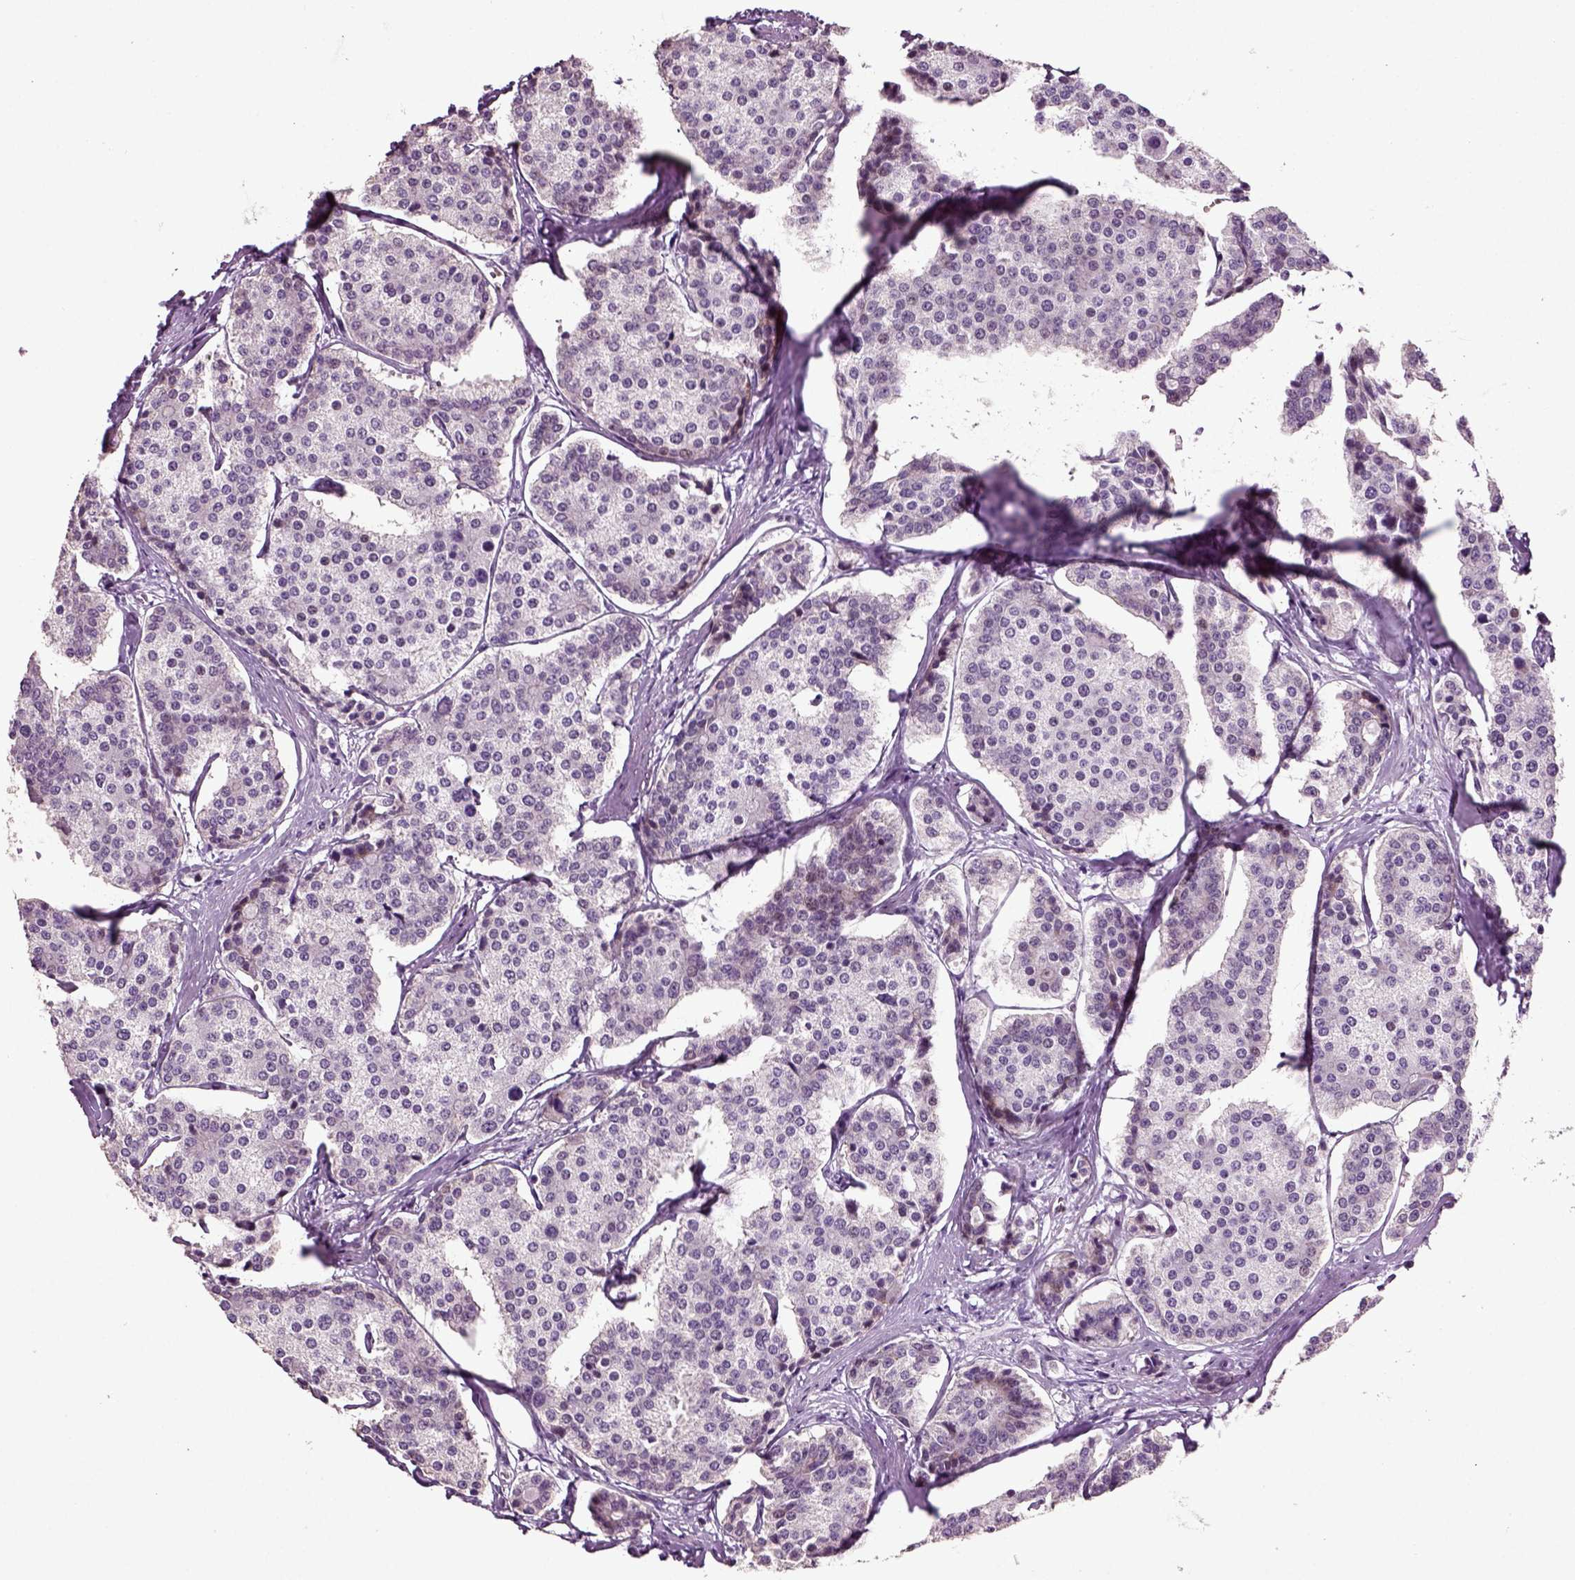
{"staining": {"intensity": "negative", "quantity": "none", "location": "none"}, "tissue": "carcinoid", "cell_type": "Tumor cells", "image_type": "cancer", "snomed": [{"axis": "morphology", "description": "Carcinoid, malignant, NOS"}, {"axis": "topography", "description": "Small intestine"}], "caption": "Tumor cells show no significant expression in carcinoid.", "gene": "ARID3A", "patient": {"sex": "female", "age": 65}}